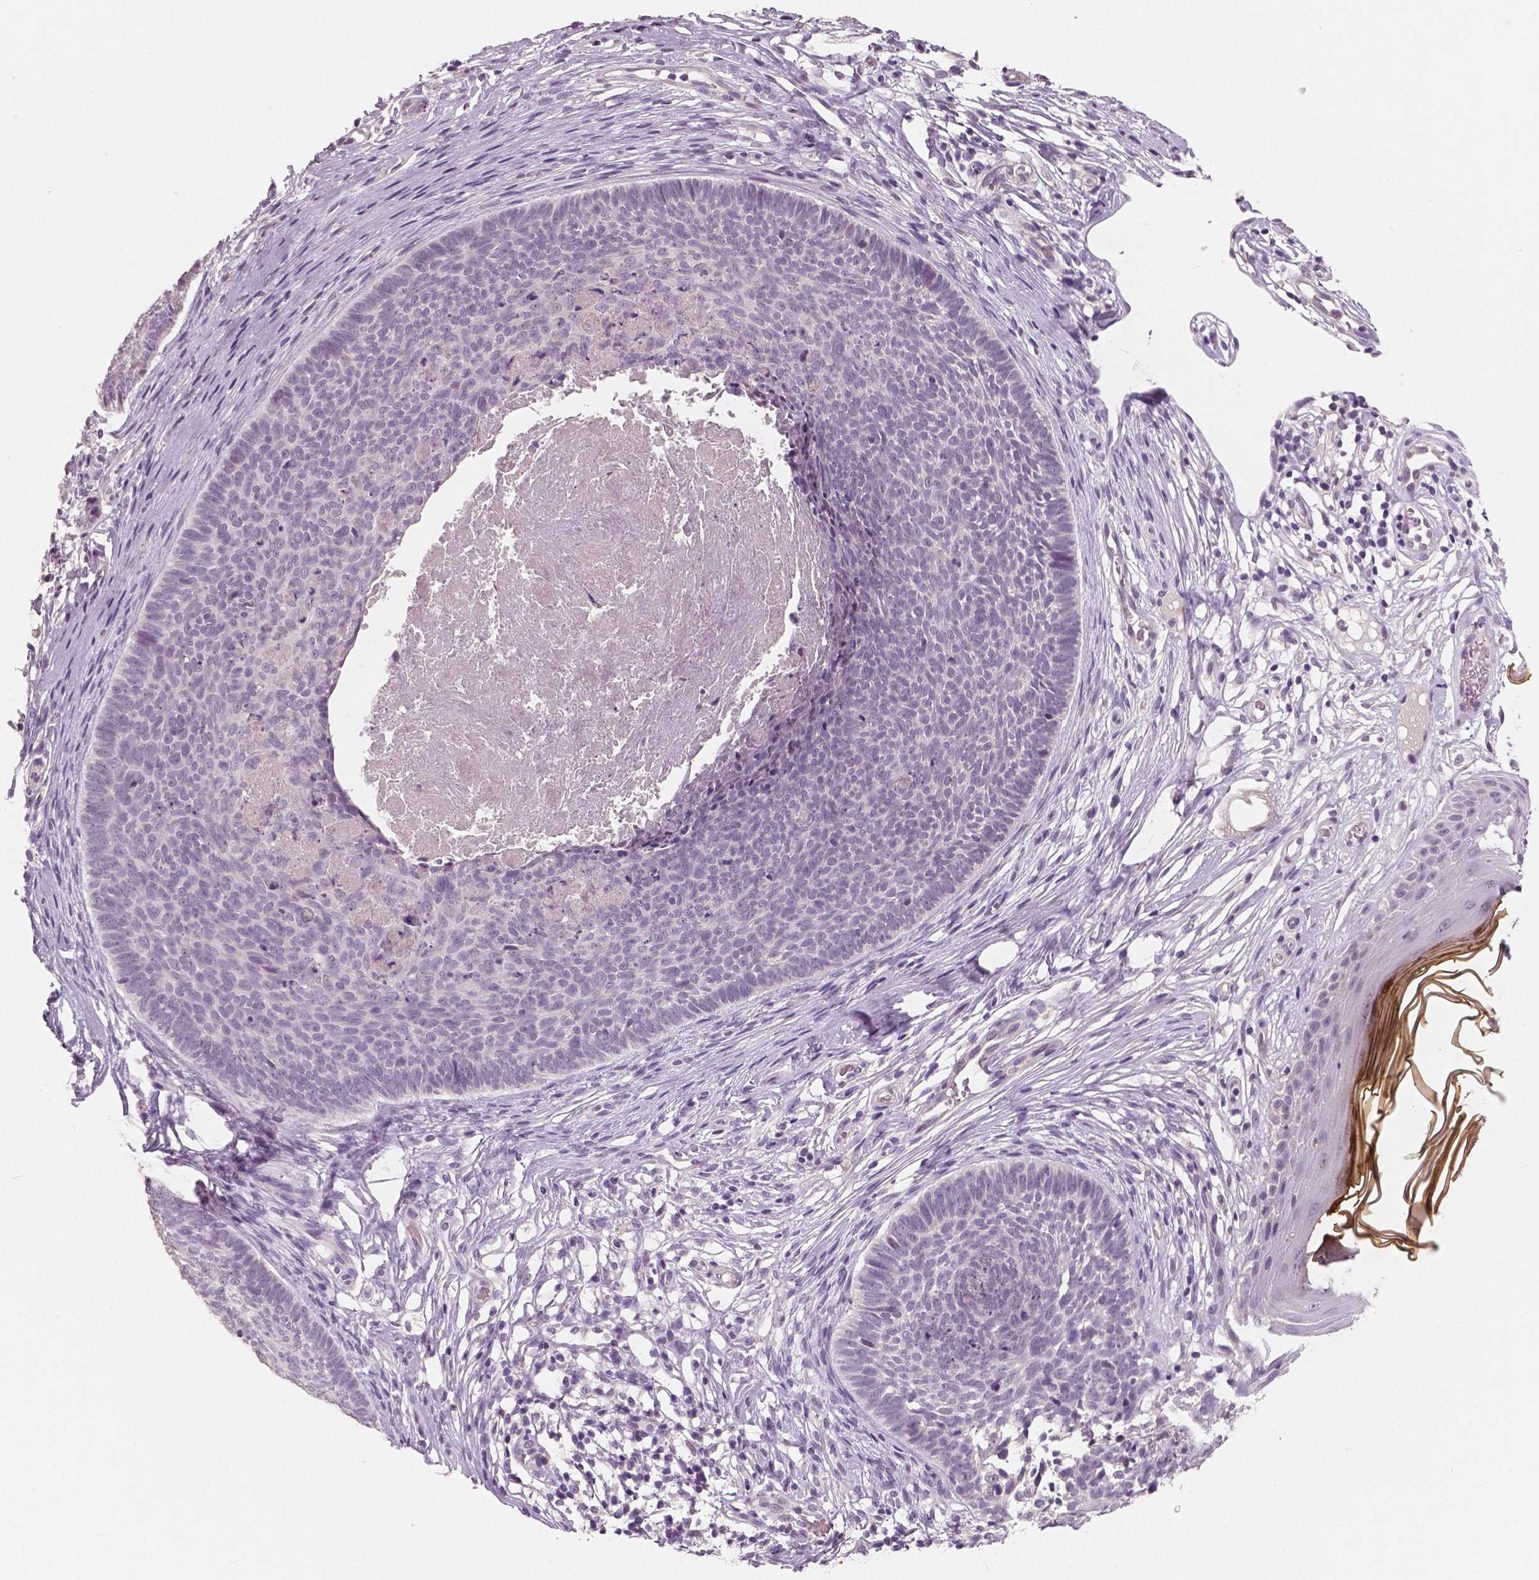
{"staining": {"intensity": "negative", "quantity": "none", "location": "none"}, "tissue": "skin cancer", "cell_type": "Tumor cells", "image_type": "cancer", "snomed": [{"axis": "morphology", "description": "Basal cell carcinoma"}, {"axis": "topography", "description": "Skin"}], "caption": "Immunohistochemical staining of human skin cancer (basal cell carcinoma) shows no significant expression in tumor cells.", "gene": "RNASE7", "patient": {"sex": "male", "age": 85}}